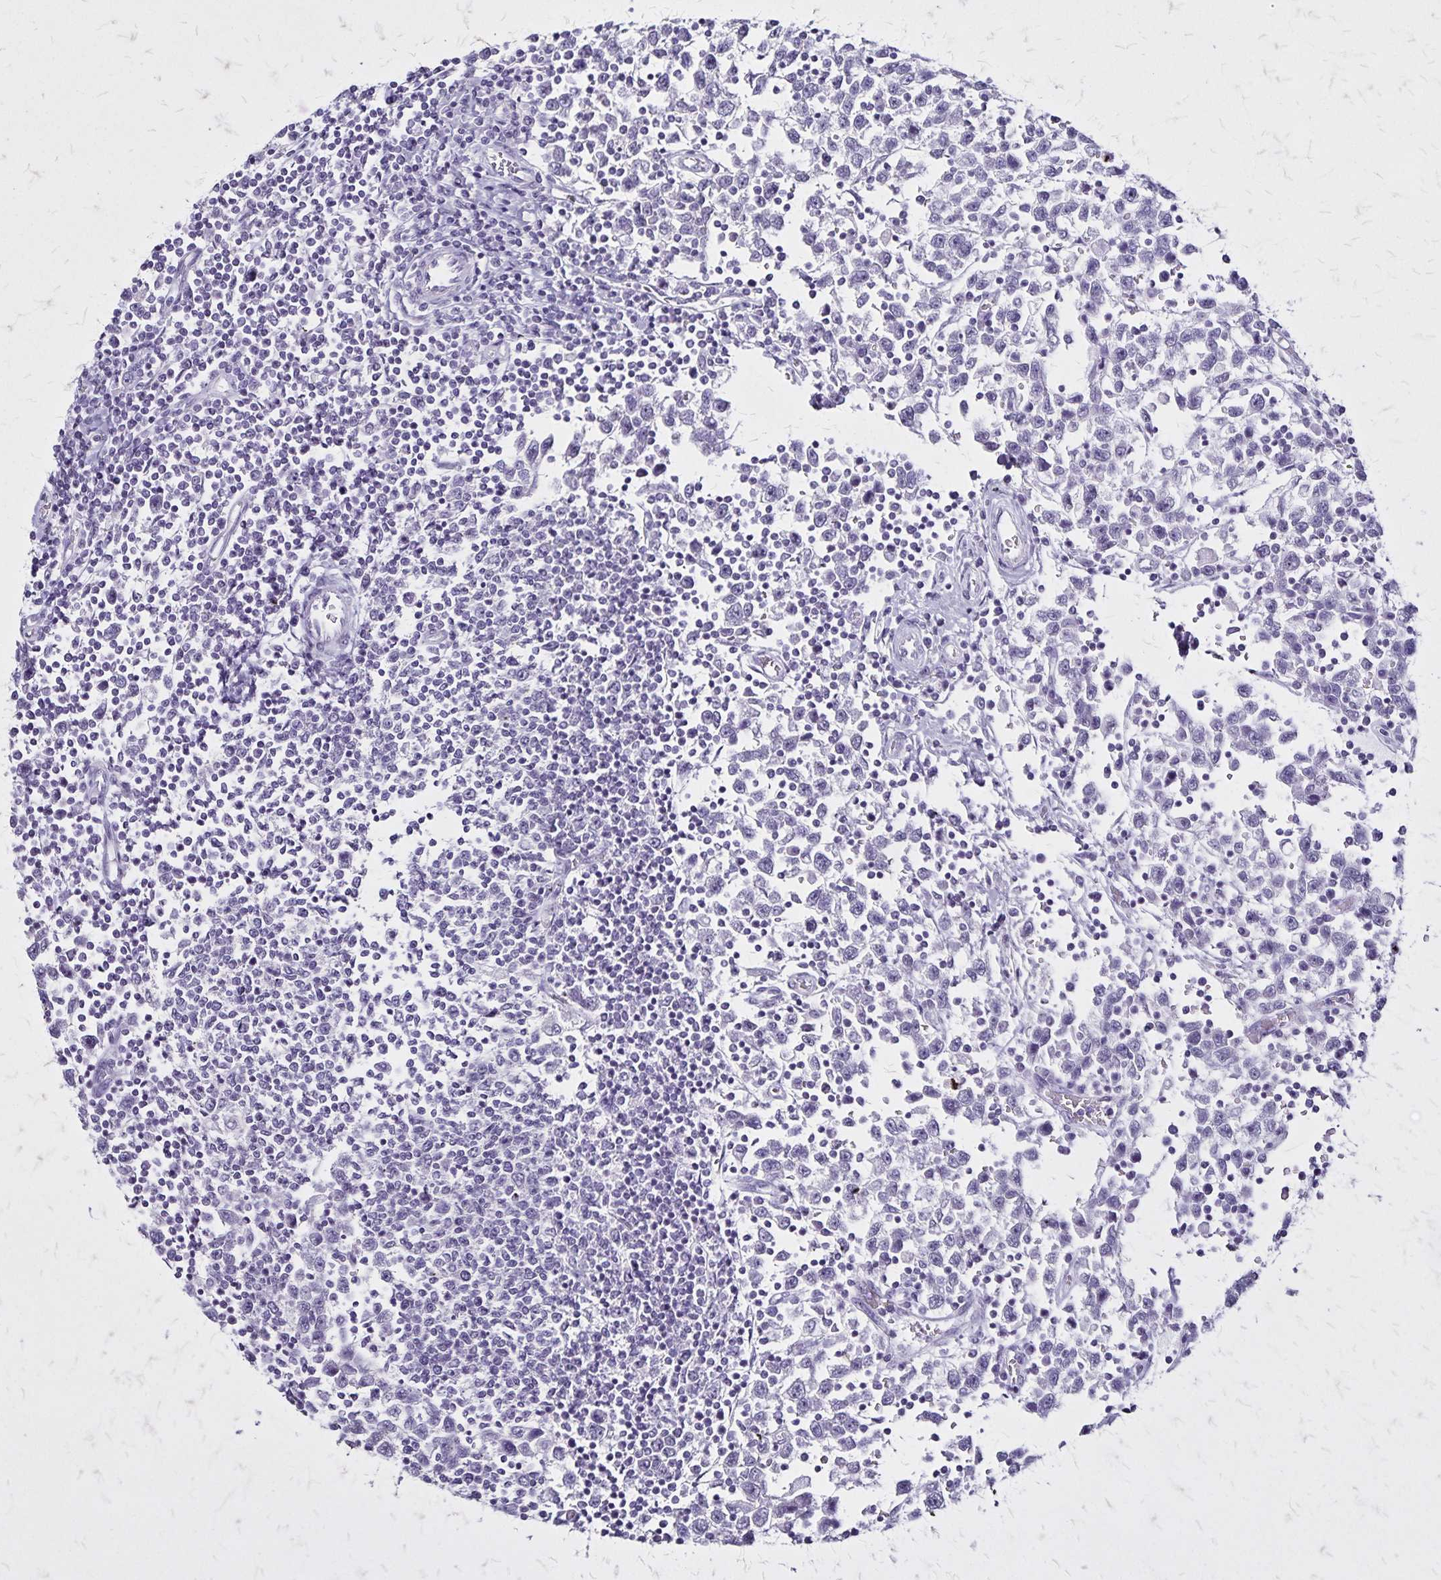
{"staining": {"intensity": "negative", "quantity": "none", "location": "none"}, "tissue": "testis cancer", "cell_type": "Tumor cells", "image_type": "cancer", "snomed": [{"axis": "morphology", "description": "Seminoma, NOS"}, {"axis": "topography", "description": "Testis"}], "caption": "Immunohistochemistry (IHC) micrograph of human testis cancer (seminoma) stained for a protein (brown), which demonstrates no expression in tumor cells. (Immunohistochemistry (IHC), brightfield microscopy, high magnification).", "gene": "KRT2", "patient": {"sex": "male", "age": 34}}